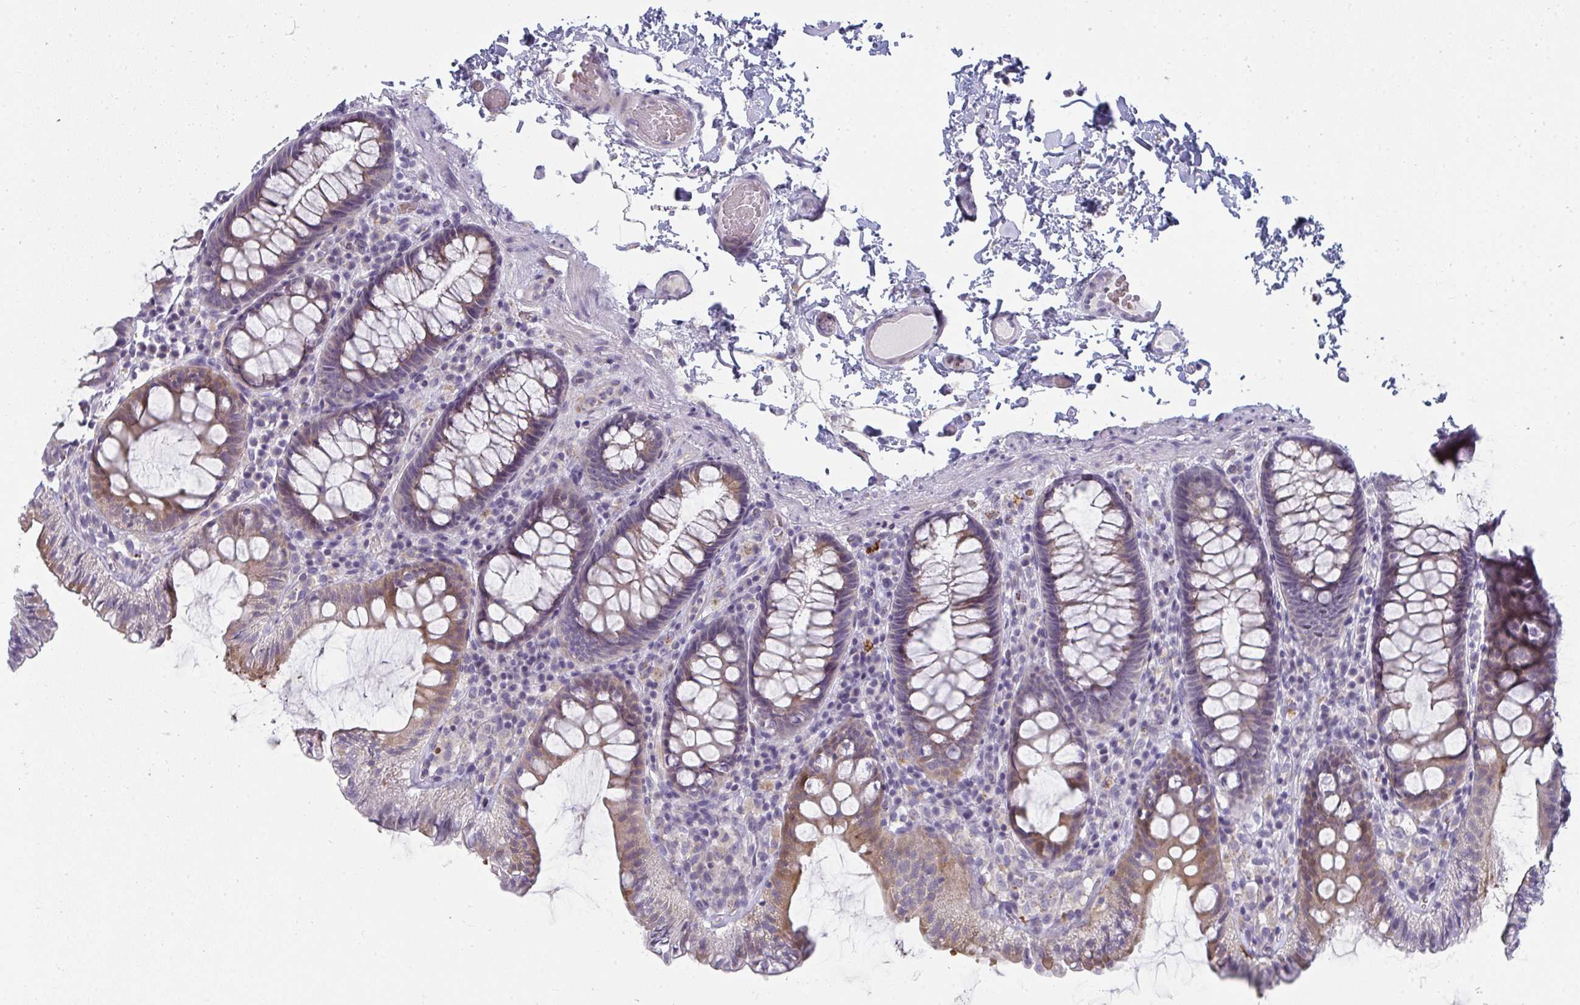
{"staining": {"intensity": "negative", "quantity": "none", "location": "none"}, "tissue": "colon", "cell_type": "Endothelial cells", "image_type": "normal", "snomed": [{"axis": "morphology", "description": "Normal tissue, NOS"}, {"axis": "topography", "description": "Colon"}, {"axis": "topography", "description": "Peripheral nerve tissue"}], "caption": "IHC histopathology image of benign colon stained for a protein (brown), which demonstrates no positivity in endothelial cells. (DAB (3,3'-diaminobenzidine) immunohistochemistry (IHC) visualized using brightfield microscopy, high magnification).", "gene": "SHB", "patient": {"sex": "male", "age": 84}}